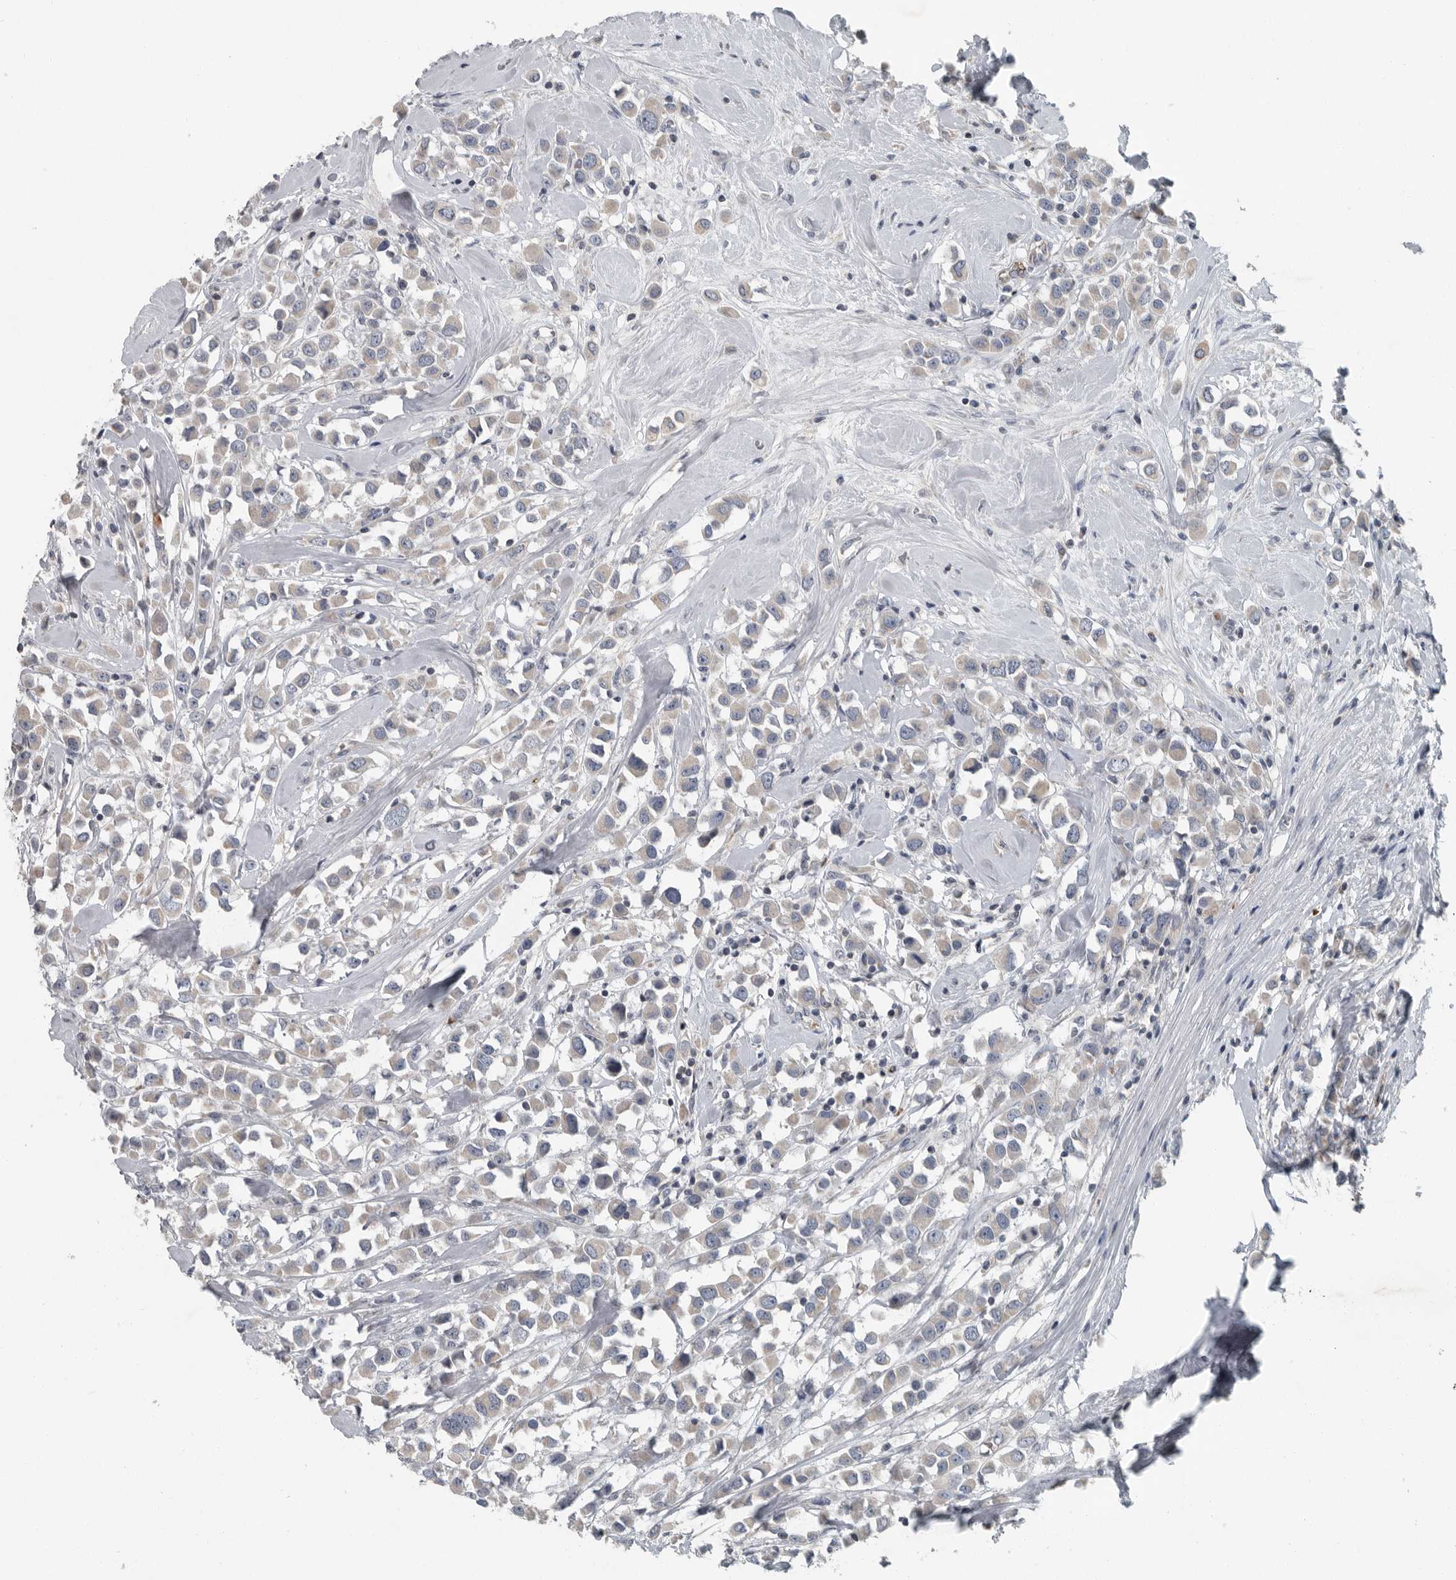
{"staining": {"intensity": "weak", "quantity": "<25%", "location": "cytoplasmic/membranous"}, "tissue": "breast cancer", "cell_type": "Tumor cells", "image_type": "cancer", "snomed": [{"axis": "morphology", "description": "Duct carcinoma"}, {"axis": "topography", "description": "Breast"}], "caption": "Tumor cells show no significant protein positivity in breast cancer.", "gene": "MPP3", "patient": {"sex": "female", "age": 61}}